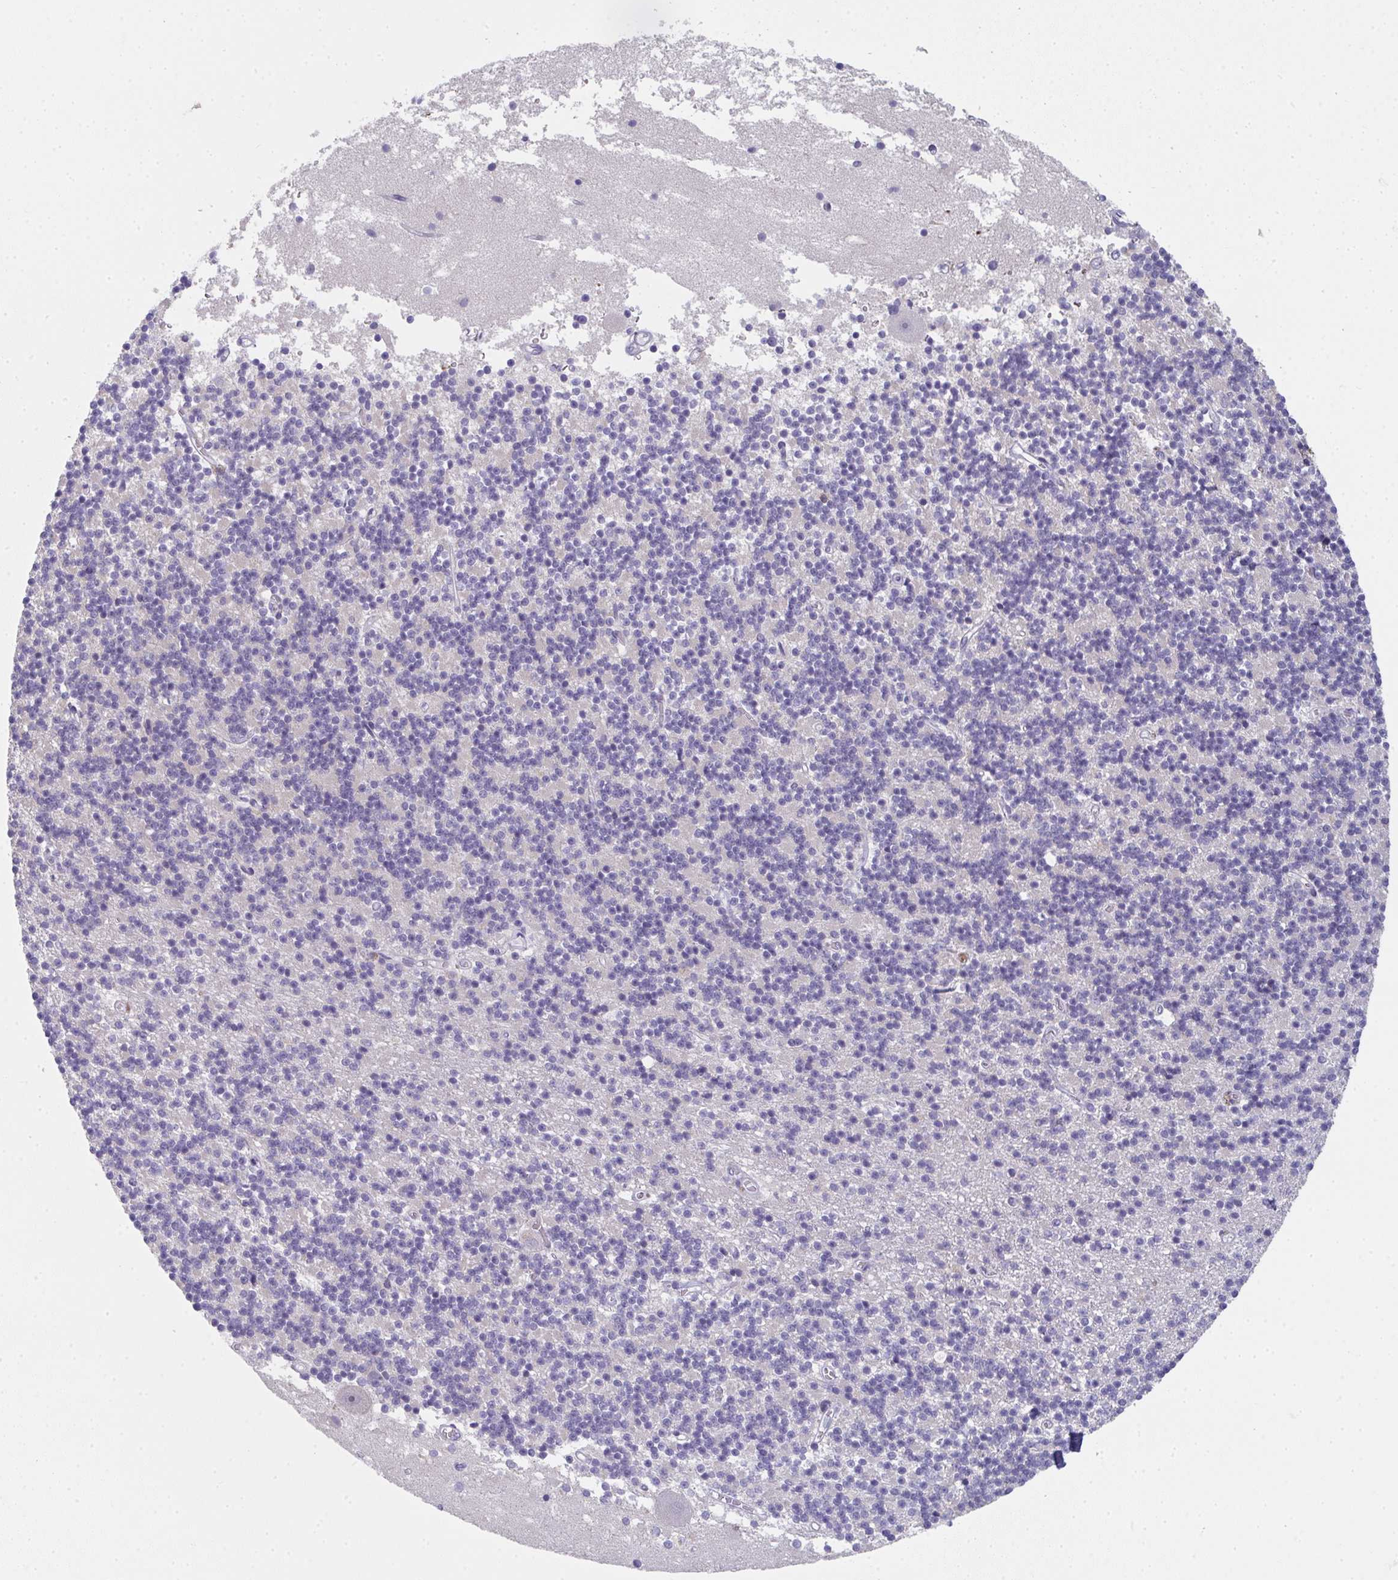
{"staining": {"intensity": "negative", "quantity": "none", "location": "none"}, "tissue": "cerebellum", "cell_type": "Cells in granular layer", "image_type": "normal", "snomed": [{"axis": "morphology", "description": "Normal tissue, NOS"}, {"axis": "topography", "description": "Cerebellum"}], "caption": "Micrograph shows no significant protein expression in cells in granular layer of benign cerebellum.", "gene": "RIOK1", "patient": {"sex": "male", "age": 54}}